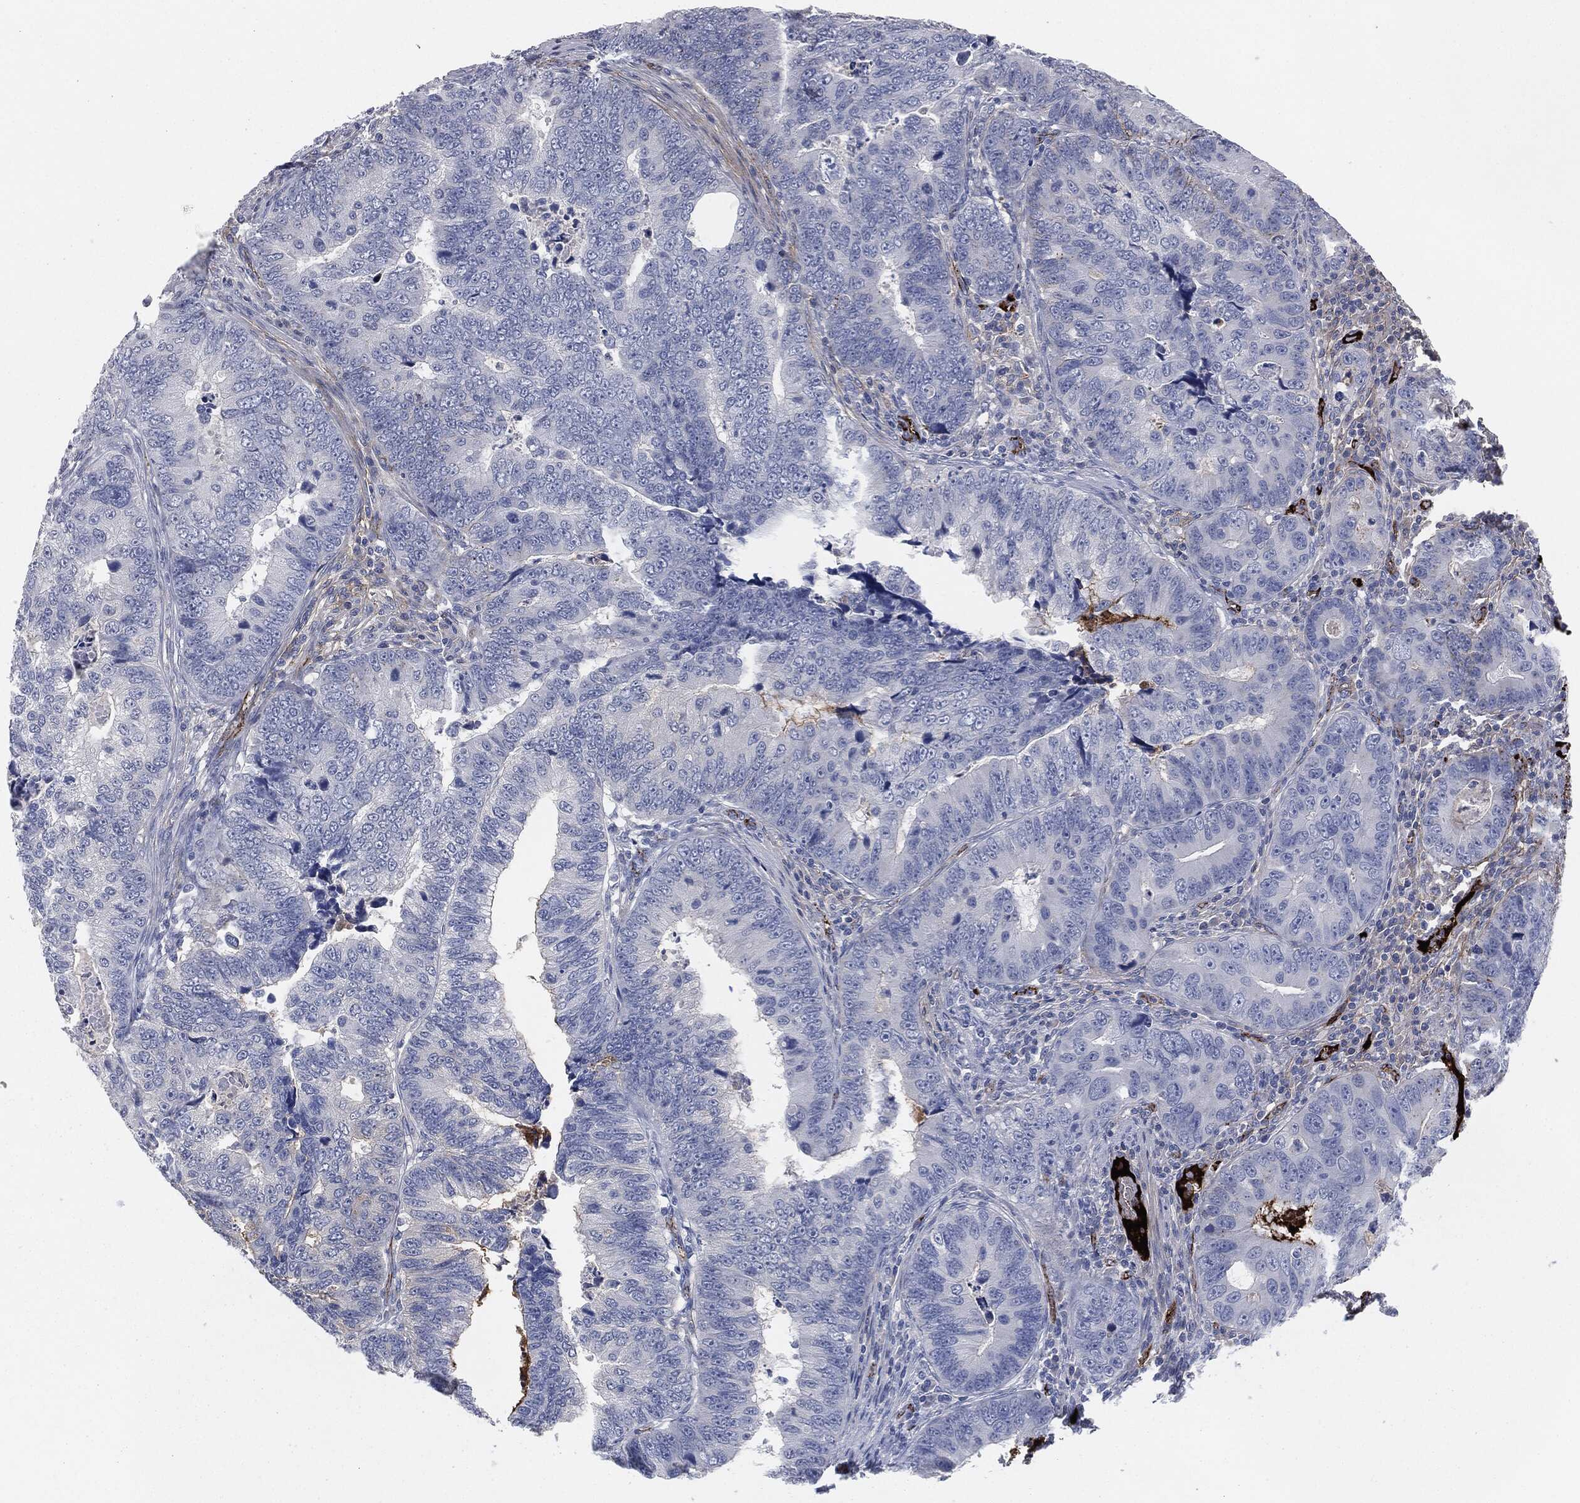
{"staining": {"intensity": "strong", "quantity": "<25%", "location": "cytoplasmic/membranous"}, "tissue": "colorectal cancer", "cell_type": "Tumor cells", "image_type": "cancer", "snomed": [{"axis": "morphology", "description": "Adenocarcinoma, NOS"}, {"axis": "topography", "description": "Colon"}], "caption": "This image displays immunohistochemistry (IHC) staining of colorectal adenocarcinoma, with medium strong cytoplasmic/membranous expression in approximately <25% of tumor cells.", "gene": "APOB", "patient": {"sex": "female", "age": 72}}